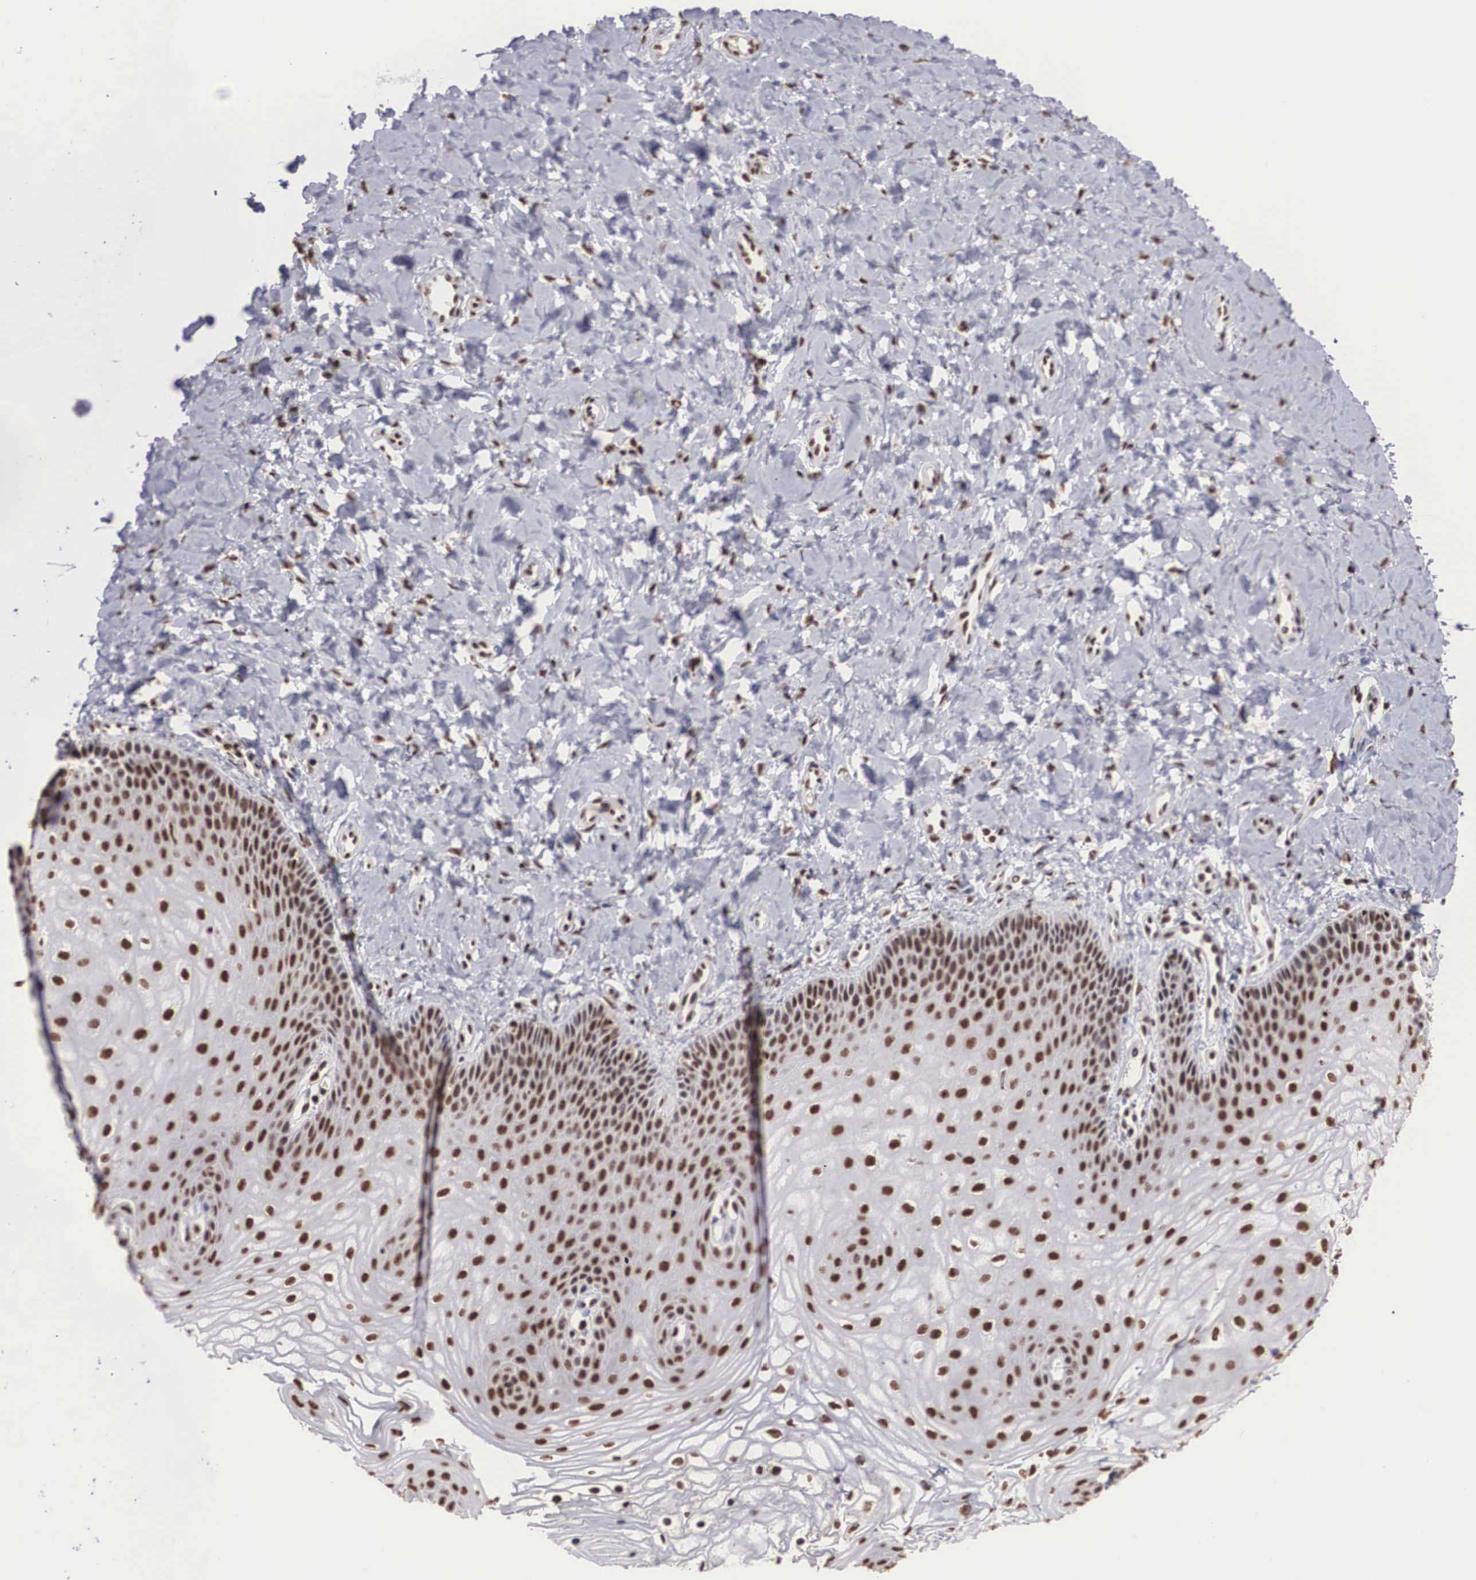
{"staining": {"intensity": "strong", "quantity": ">75%", "location": "nuclear"}, "tissue": "vagina", "cell_type": "Squamous epithelial cells", "image_type": "normal", "snomed": [{"axis": "morphology", "description": "Normal tissue, NOS"}, {"axis": "topography", "description": "Vagina"}], "caption": "A histopathology image showing strong nuclear expression in approximately >75% of squamous epithelial cells in unremarkable vagina, as visualized by brown immunohistochemical staining.", "gene": "HTATSF1", "patient": {"sex": "female", "age": 68}}